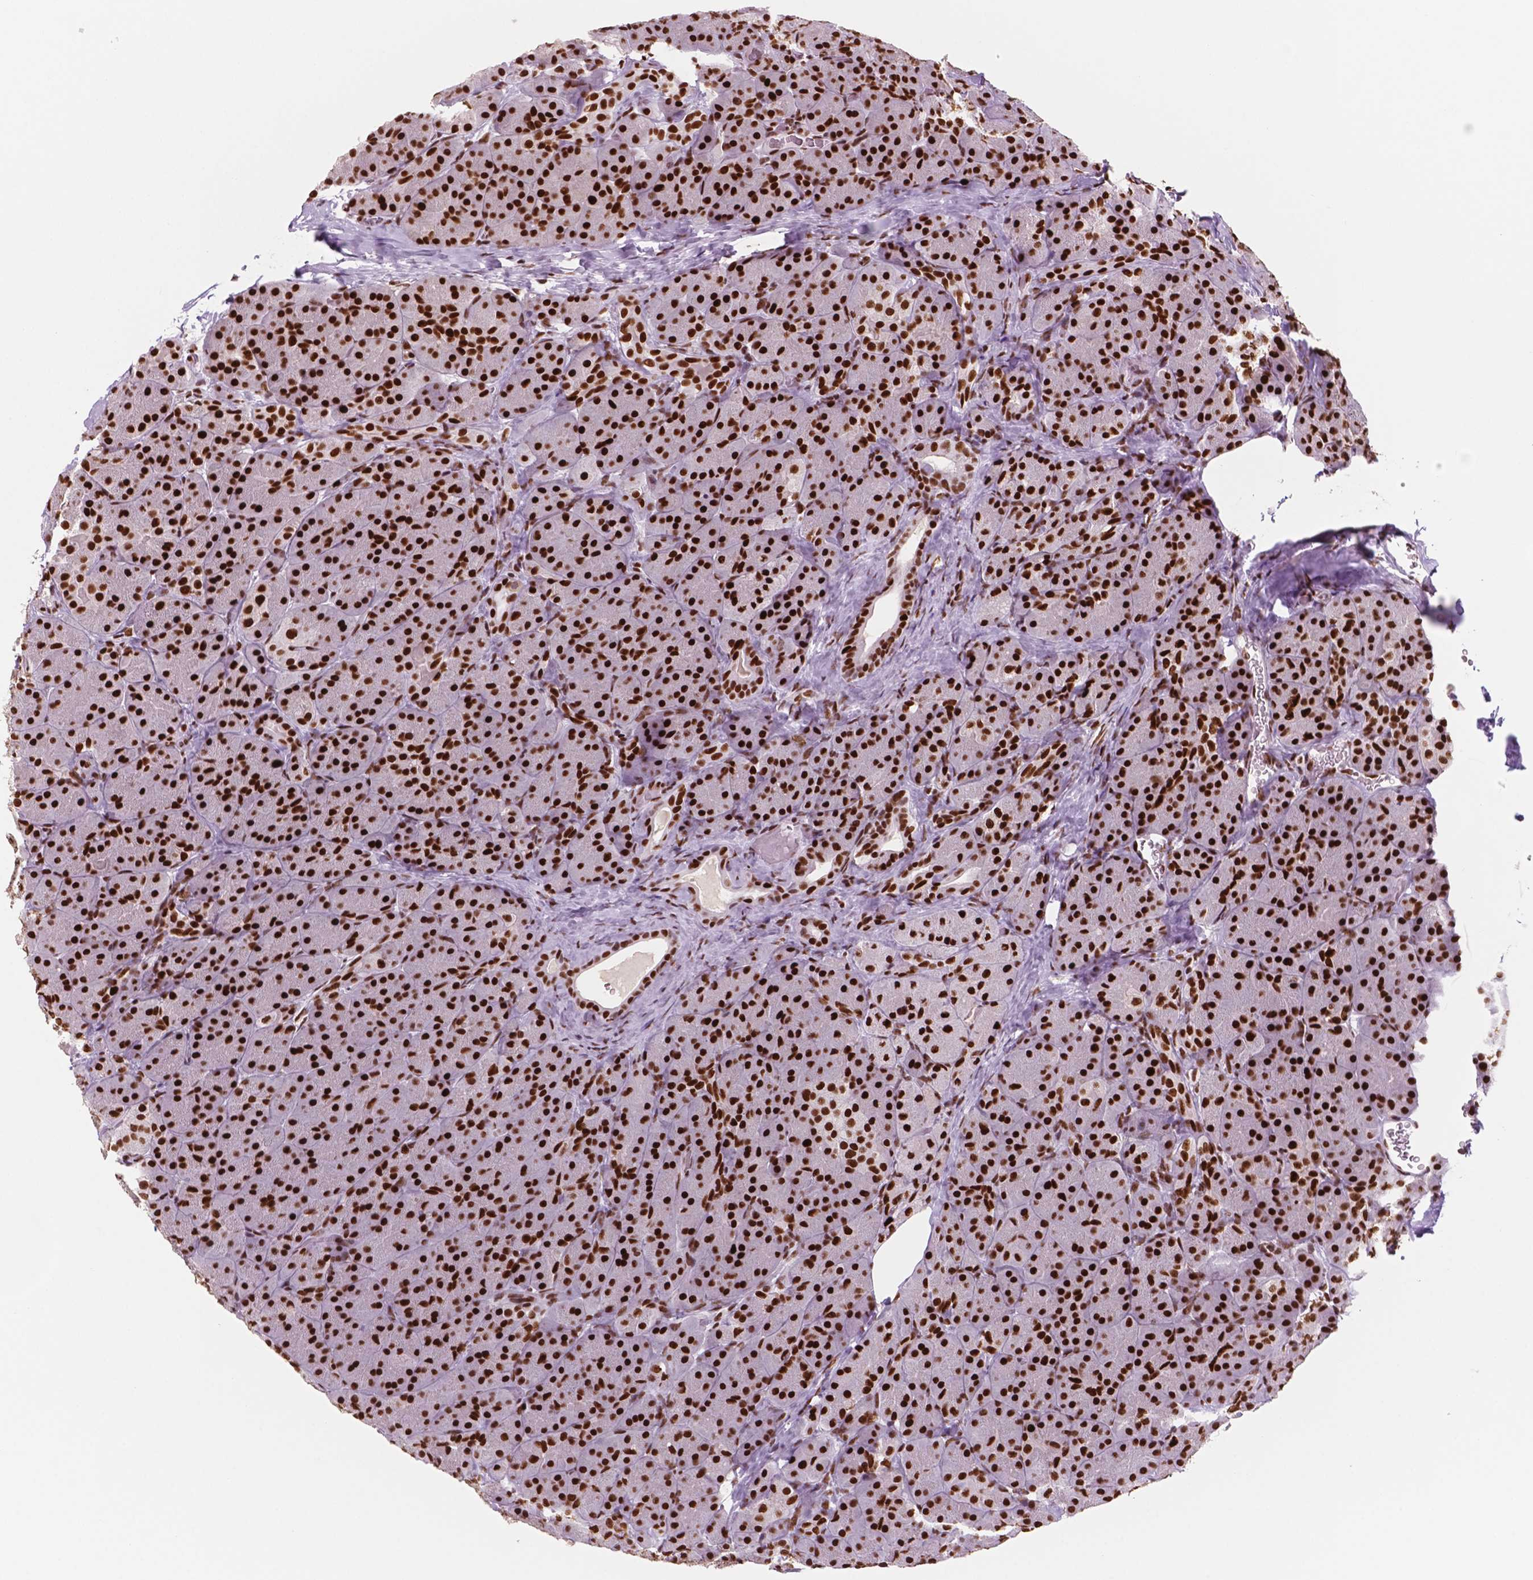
{"staining": {"intensity": "strong", "quantity": ">75%", "location": "nuclear"}, "tissue": "pancreas", "cell_type": "Exocrine glandular cells", "image_type": "normal", "snomed": [{"axis": "morphology", "description": "Normal tissue, NOS"}, {"axis": "topography", "description": "Pancreas"}], "caption": "A histopathology image of human pancreas stained for a protein reveals strong nuclear brown staining in exocrine glandular cells. (IHC, brightfield microscopy, high magnification).", "gene": "MSH6", "patient": {"sex": "male", "age": 57}}